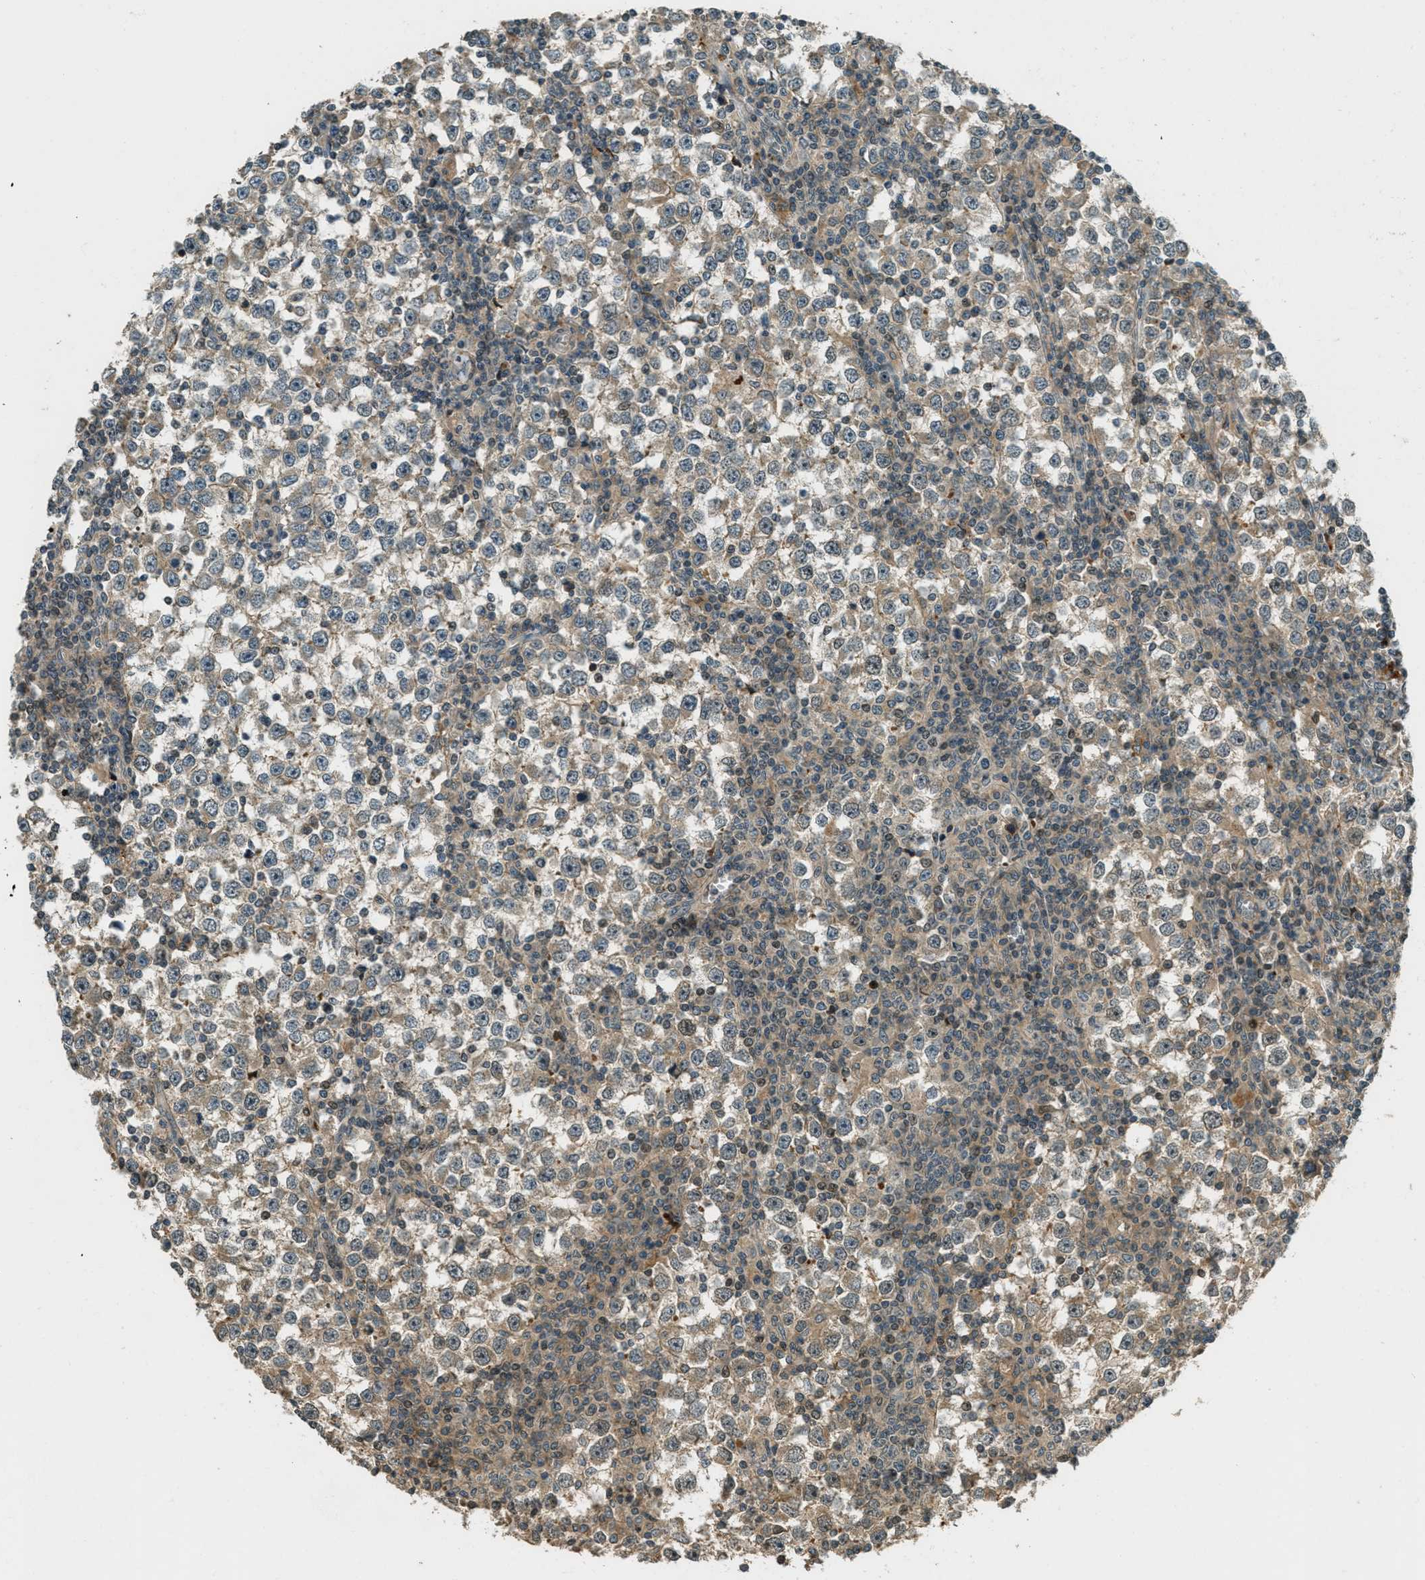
{"staining": {"intensity": "moderate", "quantity": "25%-75%", "location": "cytoplasmic/membranous"}, "tissue": "testis cancer", "cell_type": "Tumor cells", "image_type": "cancer", "snomed": [{"axis": "morphology", "description": "Seminoma, NOS"}, {"axis": "topography", "description": "Testis"}], "caption": "Immunohistochemical staining of seminoma (testis) displays medium levels of moderate cytoplasmic/membranous protein expression in about 25%-75% of tumor cells.", "gene": "PTPN23", "patient": {"sex": "male", "age": 65}}